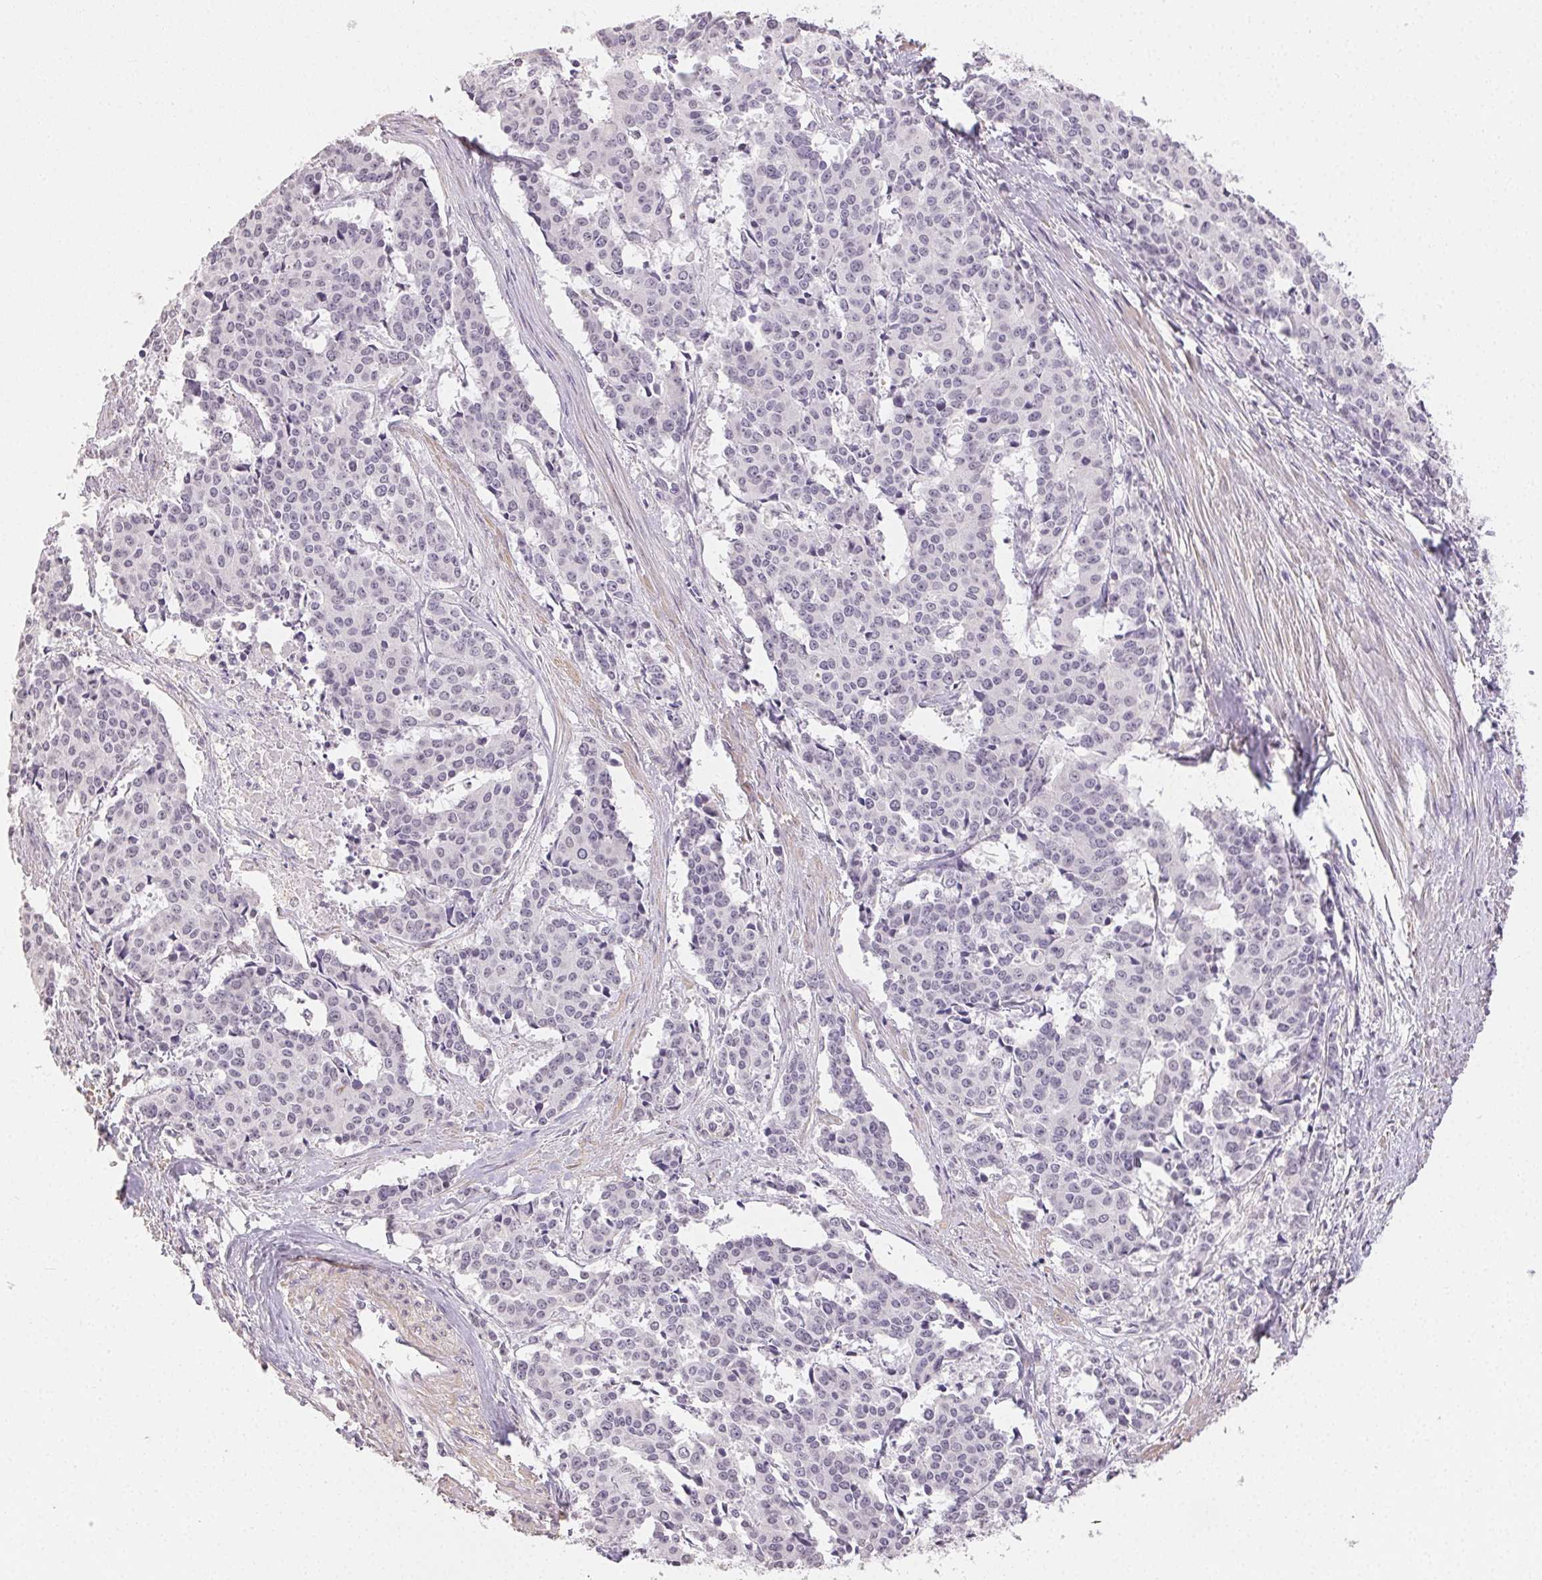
{"staining": {"intensity": "negative", "quantity": "none", "location": "none"}, "tissue": "cervical cancer", "cell_type": "Tumor cells", "image_type": "cancer", "snomed": [{"axis": "morphology", "description": "Squamous cell carcinoma, NOS"}, {"axis": "topography", "description": "Cervix"}], "caption": "Cervical cancer stained for a protein using immunohistochemistry (IHC) exhibits no expression tumor cells.", "gene": "TMEM174", "patient": {"sex": "female", "age": 28}}